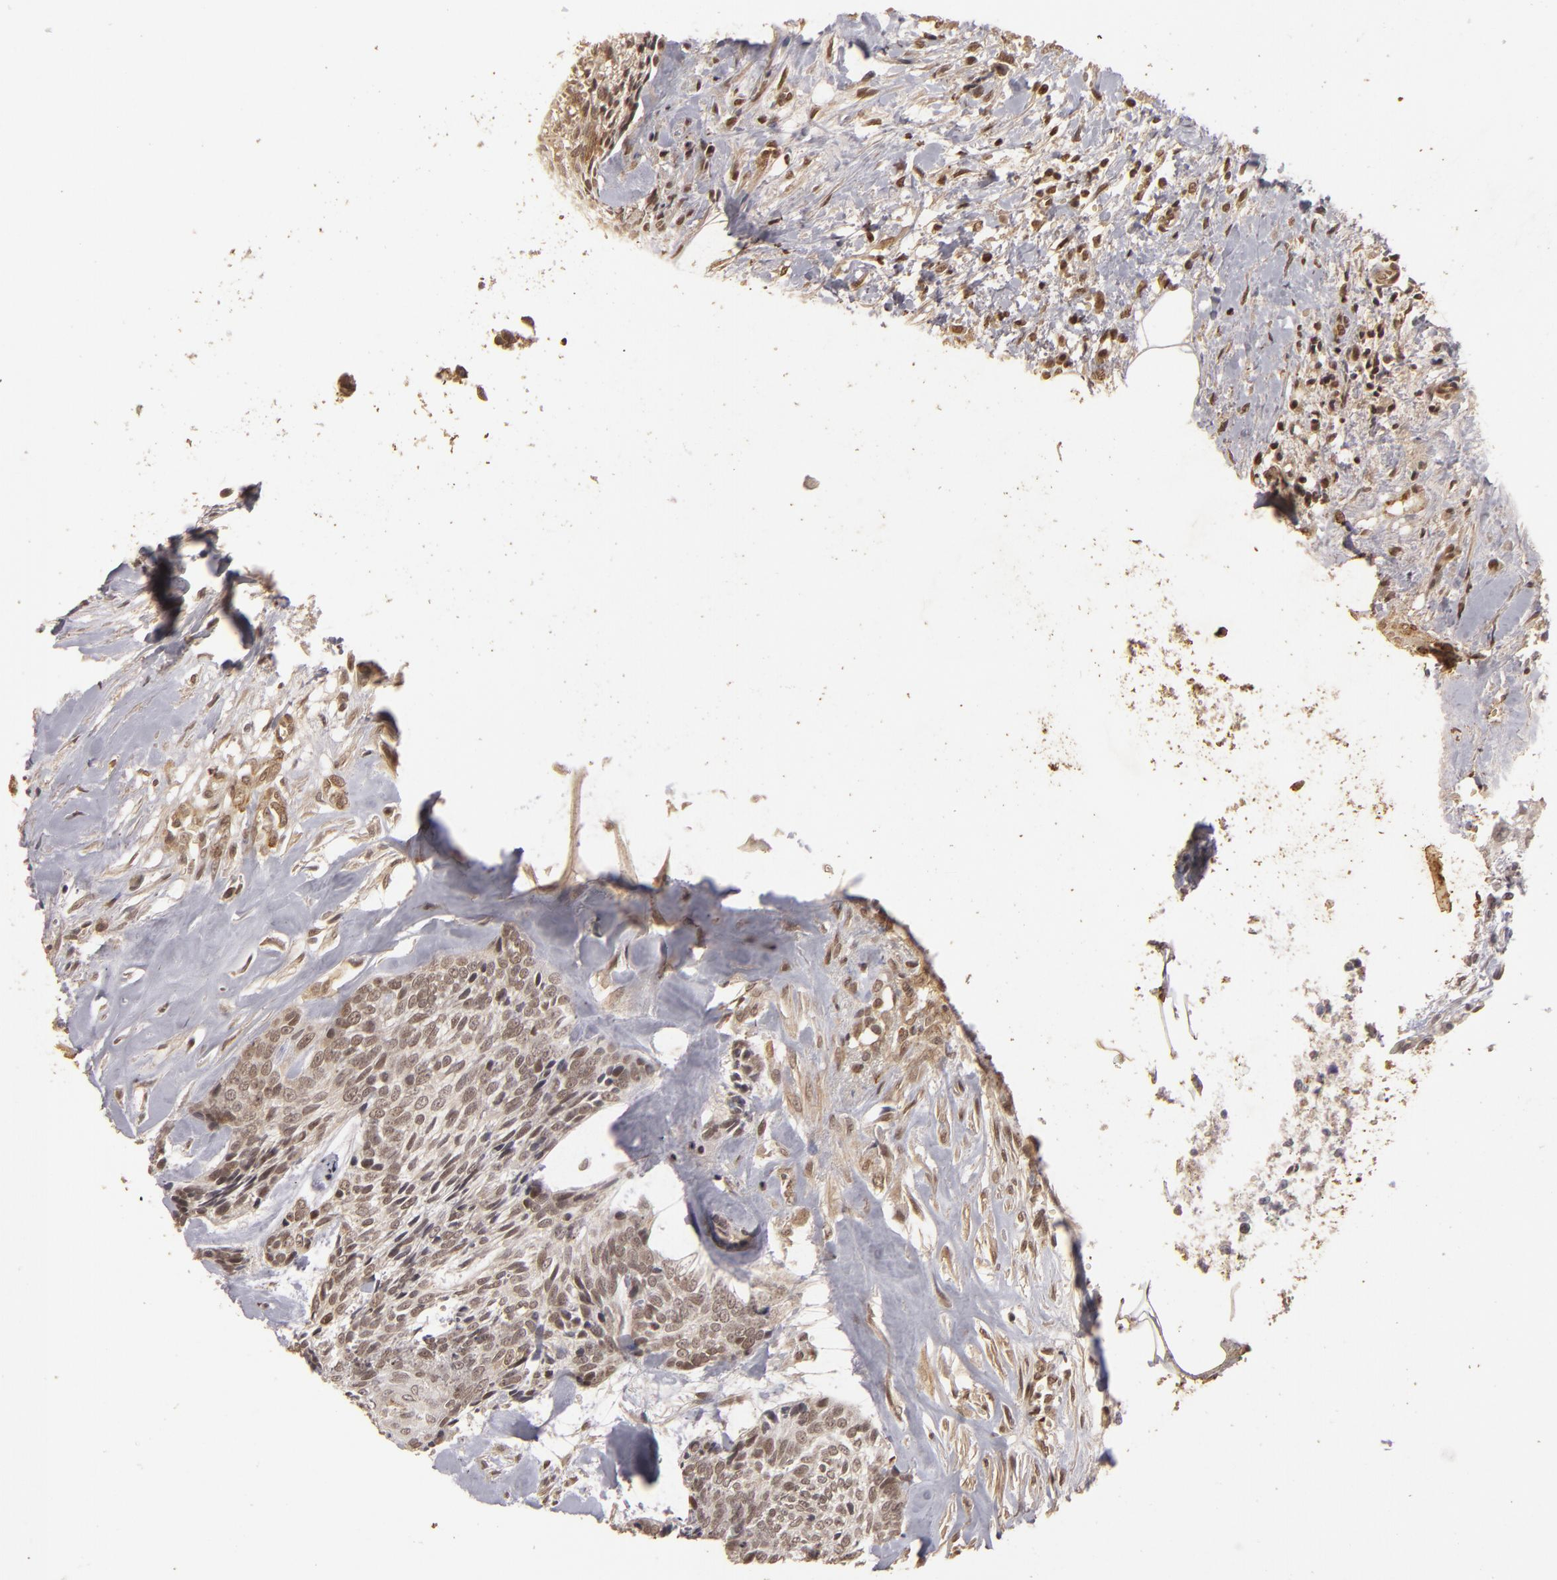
{"staining": {"intensity": "moderate", "quantity": "25%-75%", "location": "cytoplasmic/membranous,nuclear"}, "tissue": "head and neck cancer", "cell_type": "Tumor cells", "image_type": "cancer", "snomed": [{"axis": "morphology", "description": "Squamous cell carcinoma, NOS"}, {"axis": "topography", "description": "Salivary gland"}, {"axis": "topography", "description": "Head-Neck"}], "caption": "DAB immunohistochemical staining of head and neck cancer (squamous cell carcinoma) reveals moderate cytoplasmic/membranous and nuclear protein staining in approximately 25%-75% of tumor cells.", "gene": "DFFA", "patient": {"sex": "male", "age": 70}}